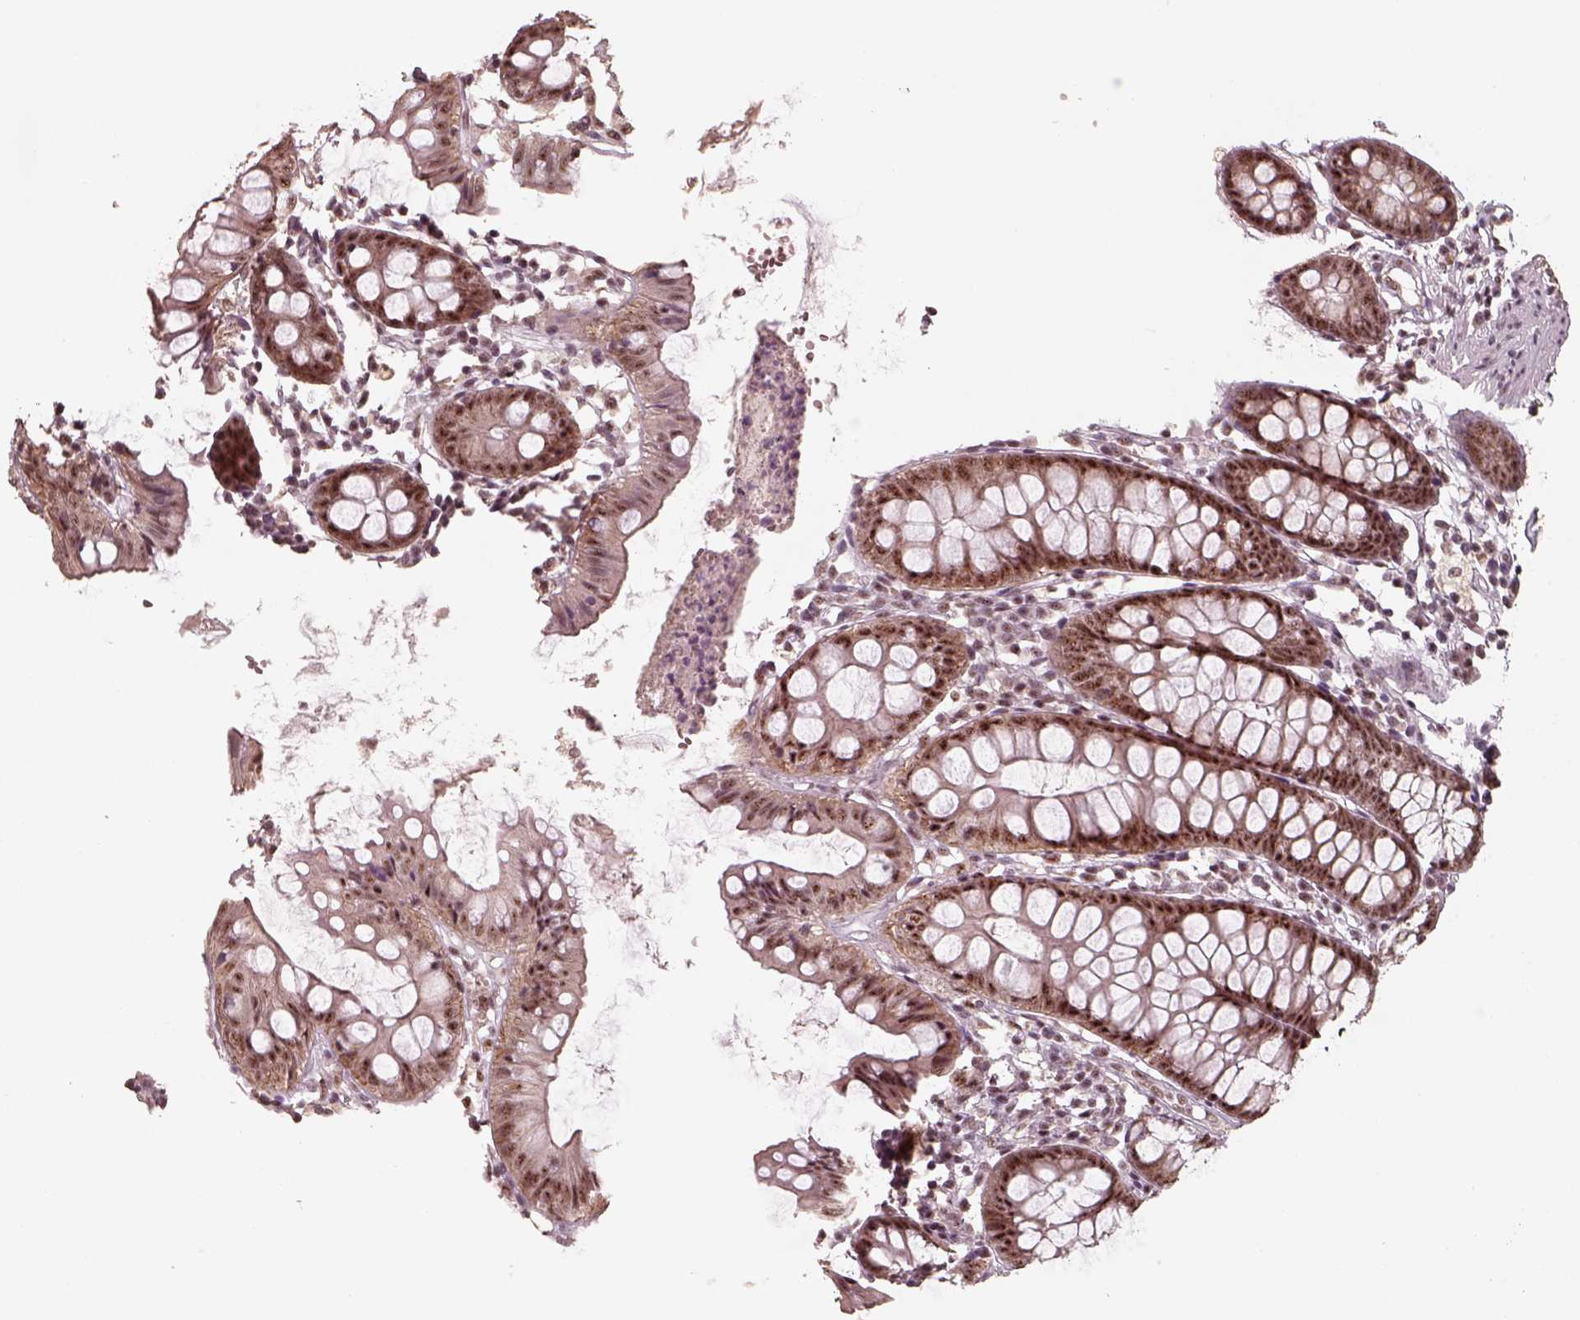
{"staining": {"intensity": "strong", "quantity": ">75%", "location": "nuclear"}, "tissue": "colon", "cell_type": "Endothelial cells", "image_type": "normal", "snomed": [{"axis": "morphology", "description": "Normal tissue, NOS"}, {"axis": "topography", "description": "Colon"}], "caption": "Strong nuclear protein expression is present in approximately >75% of endothelial cells in colon. Ihc stains the protein in brown and the nuclei are stained blue.", "gene": "ATXN7L3", "patient": {"sex": "female", "age": 84}}